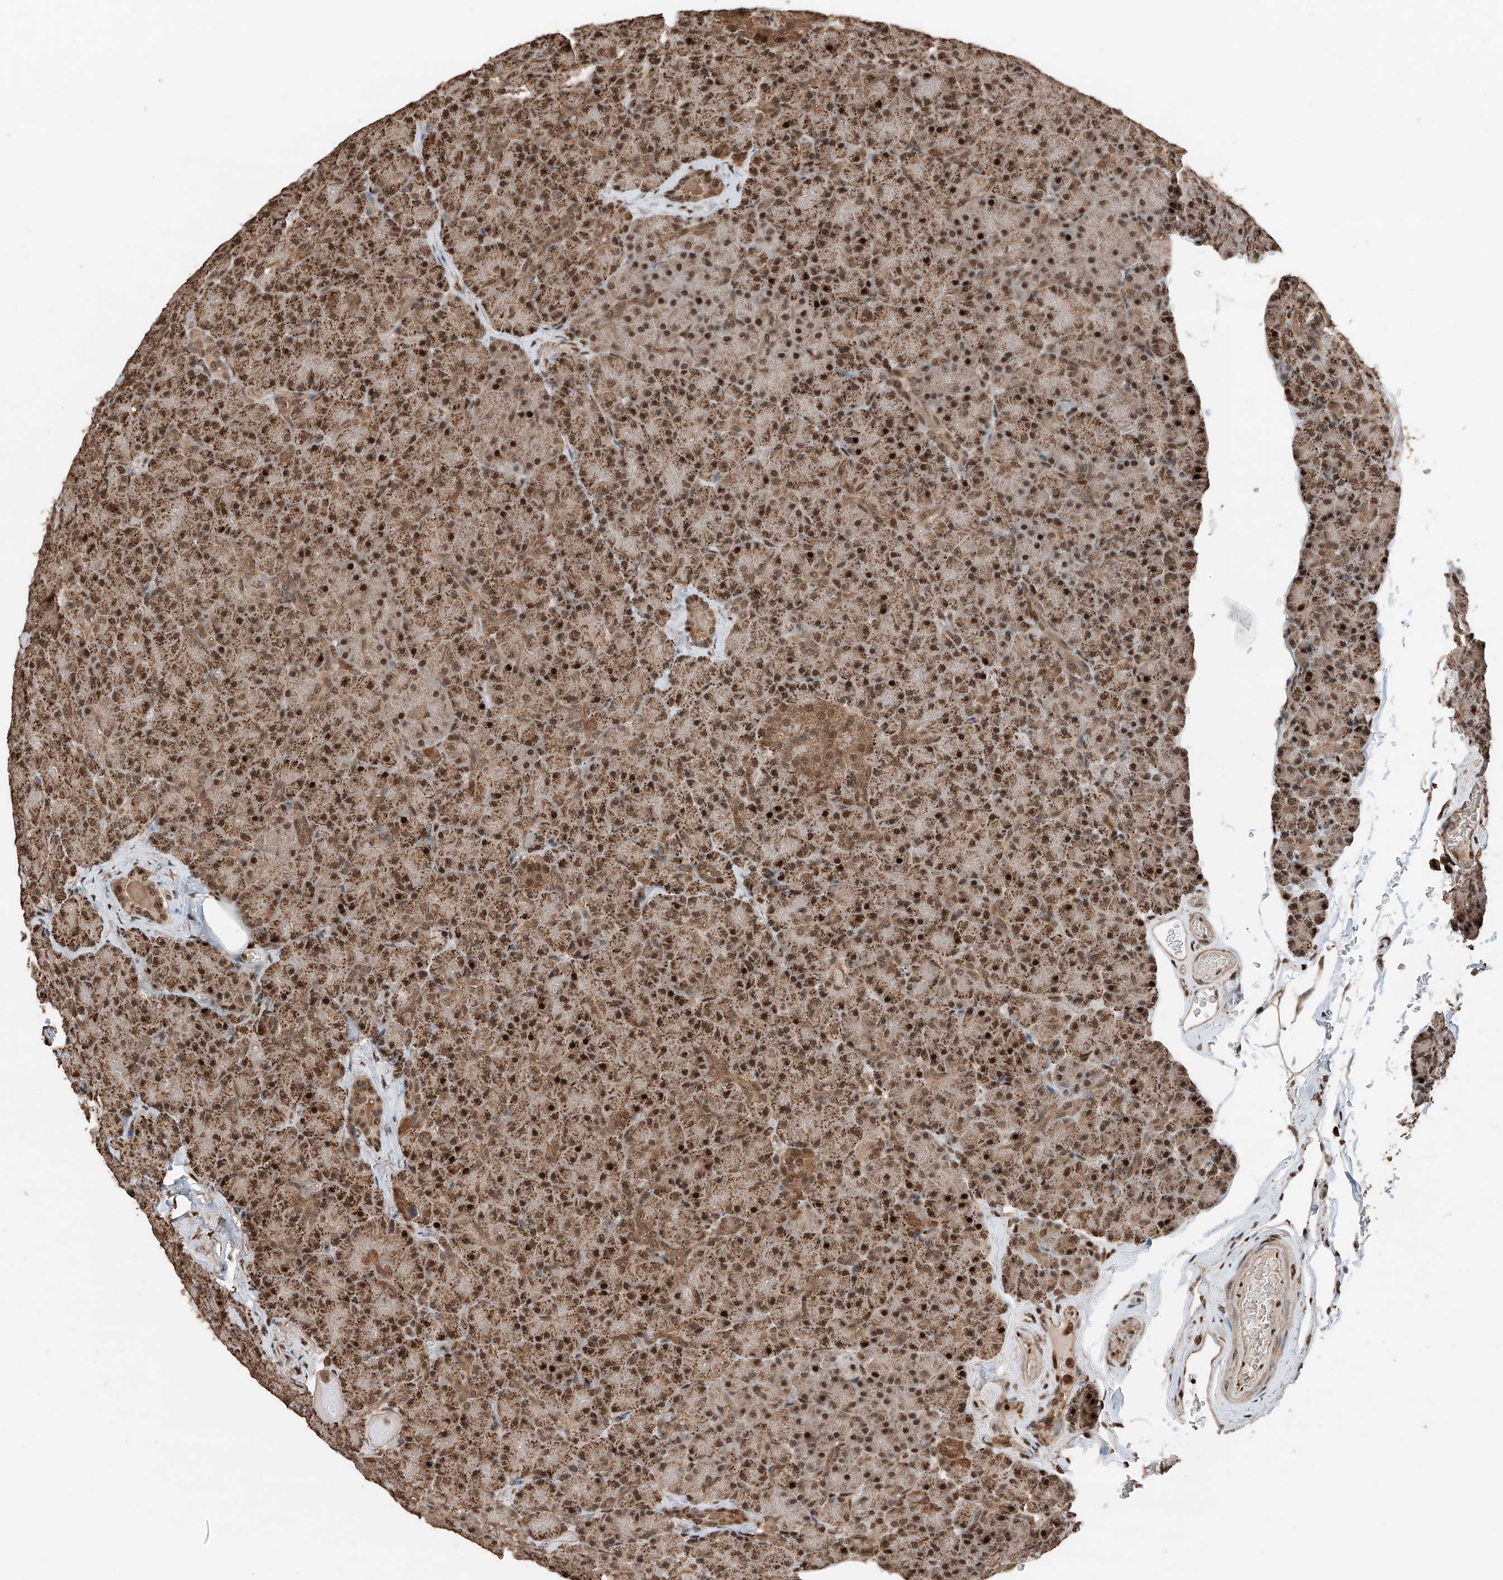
{"staining": {"intensity": "strong", "quantity": ">75%", "location": "cytoplasmic/membranous,nuclear"}, "tissue": "pancreas", "cell_type": "Exocrine glandular cells", "image_type": "normal", "snomed": [{"axis": "morphology", "description": "Normal tissue, NOS"}, {"axis": "topography", "description": "Pancreas"}], "caption": "Exocrine glandular cells display strong cytoplasmic/membranous,nuclear expression in approximately >75% of cells in normal pancreas.", "gene": "RMND1", "patient": {"sex": "female", "age": 43}}